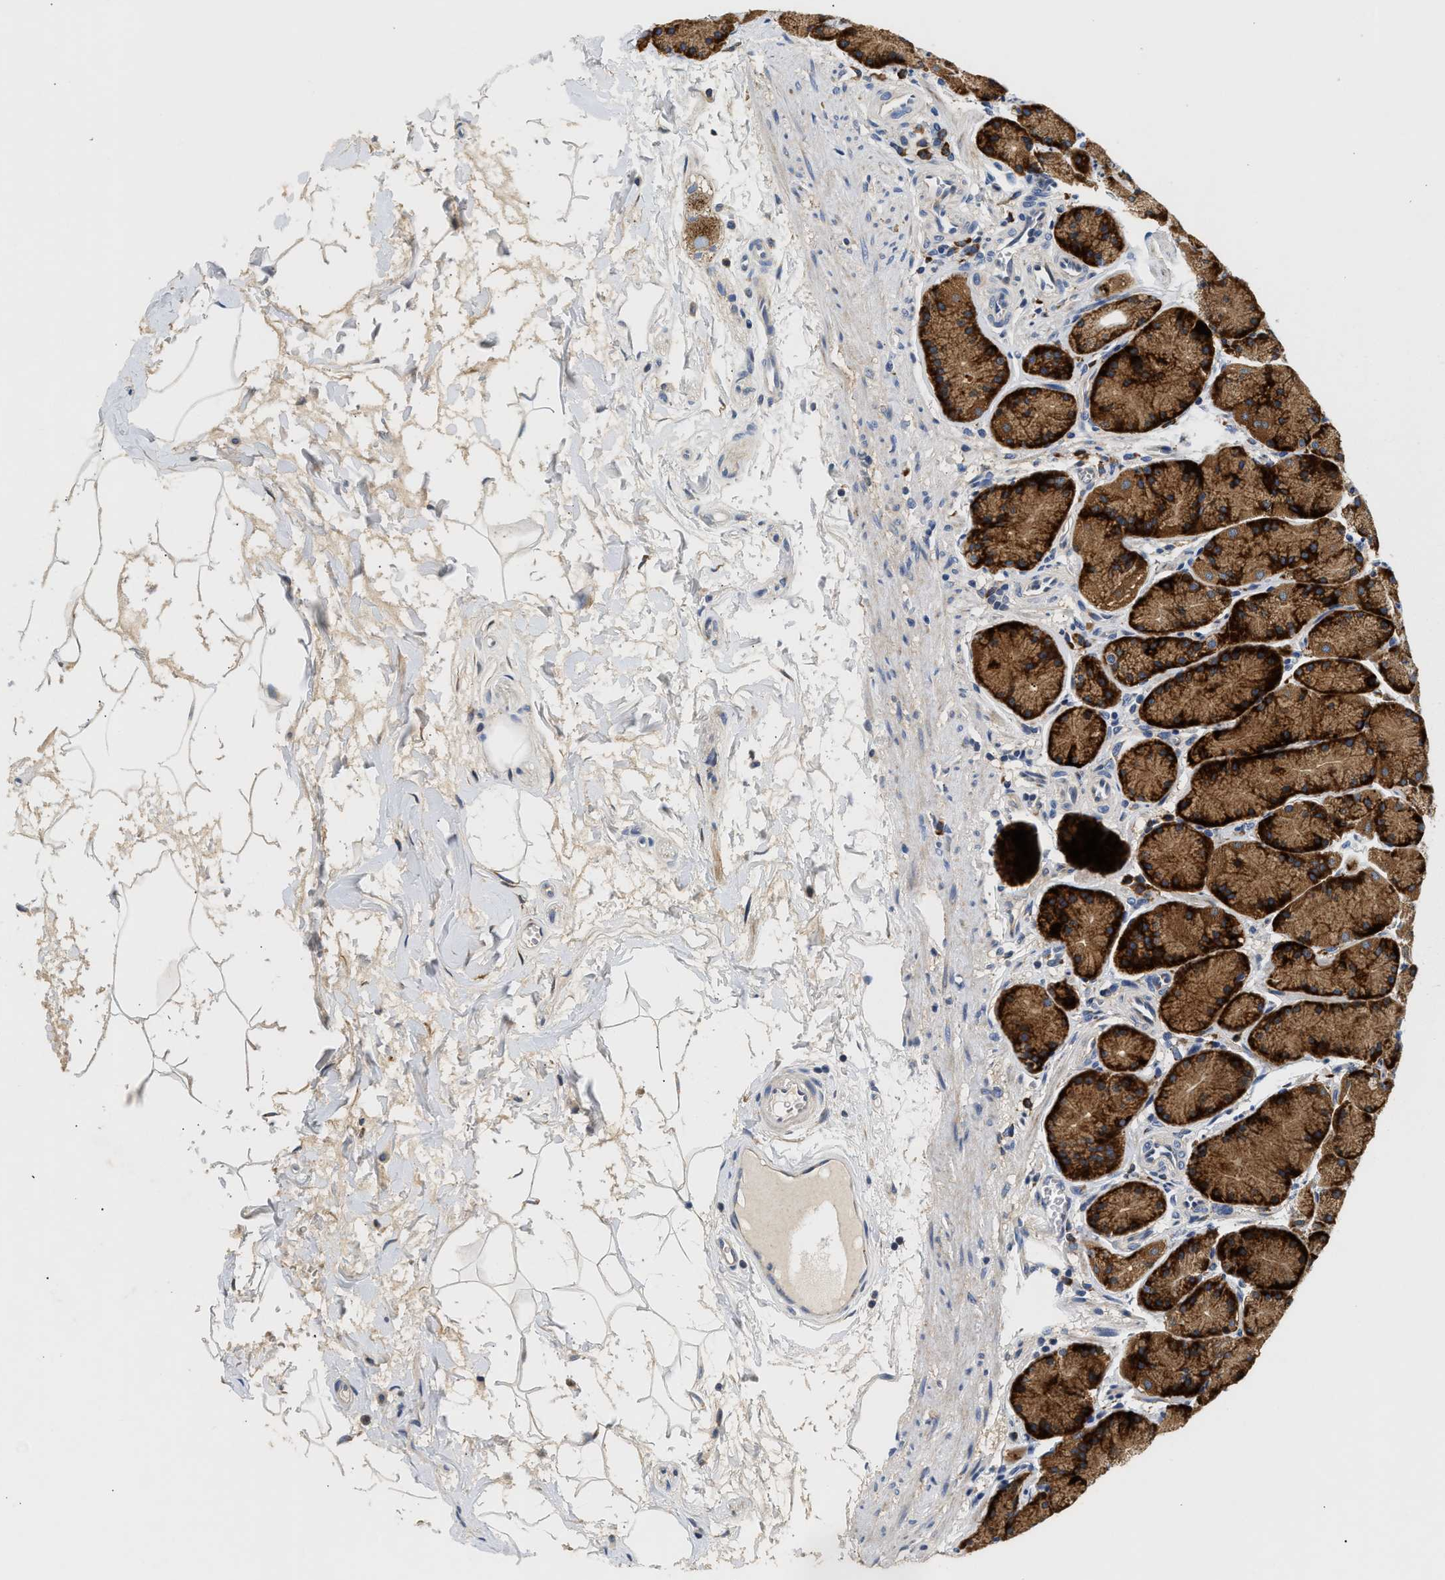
{"staining": {"intensity": "strong", "quantity": ">75%", "location": "cytoplasmic/membranous"}, "tissue": "stomach", "cell_type": "Glandular cells", "image_type": "normal", "snomed": [{"axis": "morphology", "description": "Normal tissue, NOS"}, {"axis": "topography", "description": "Stomach"}], "caption": "A high amount of strong cytoplasmic/membranous staining is appreciated in approximately >75% of glandular cells in normal stomach. (brown staining indicates protein expression, while blue staining denotes nuclei).", "gene": "AMZ1", "patient": {"sex": "male", "age": 42}}